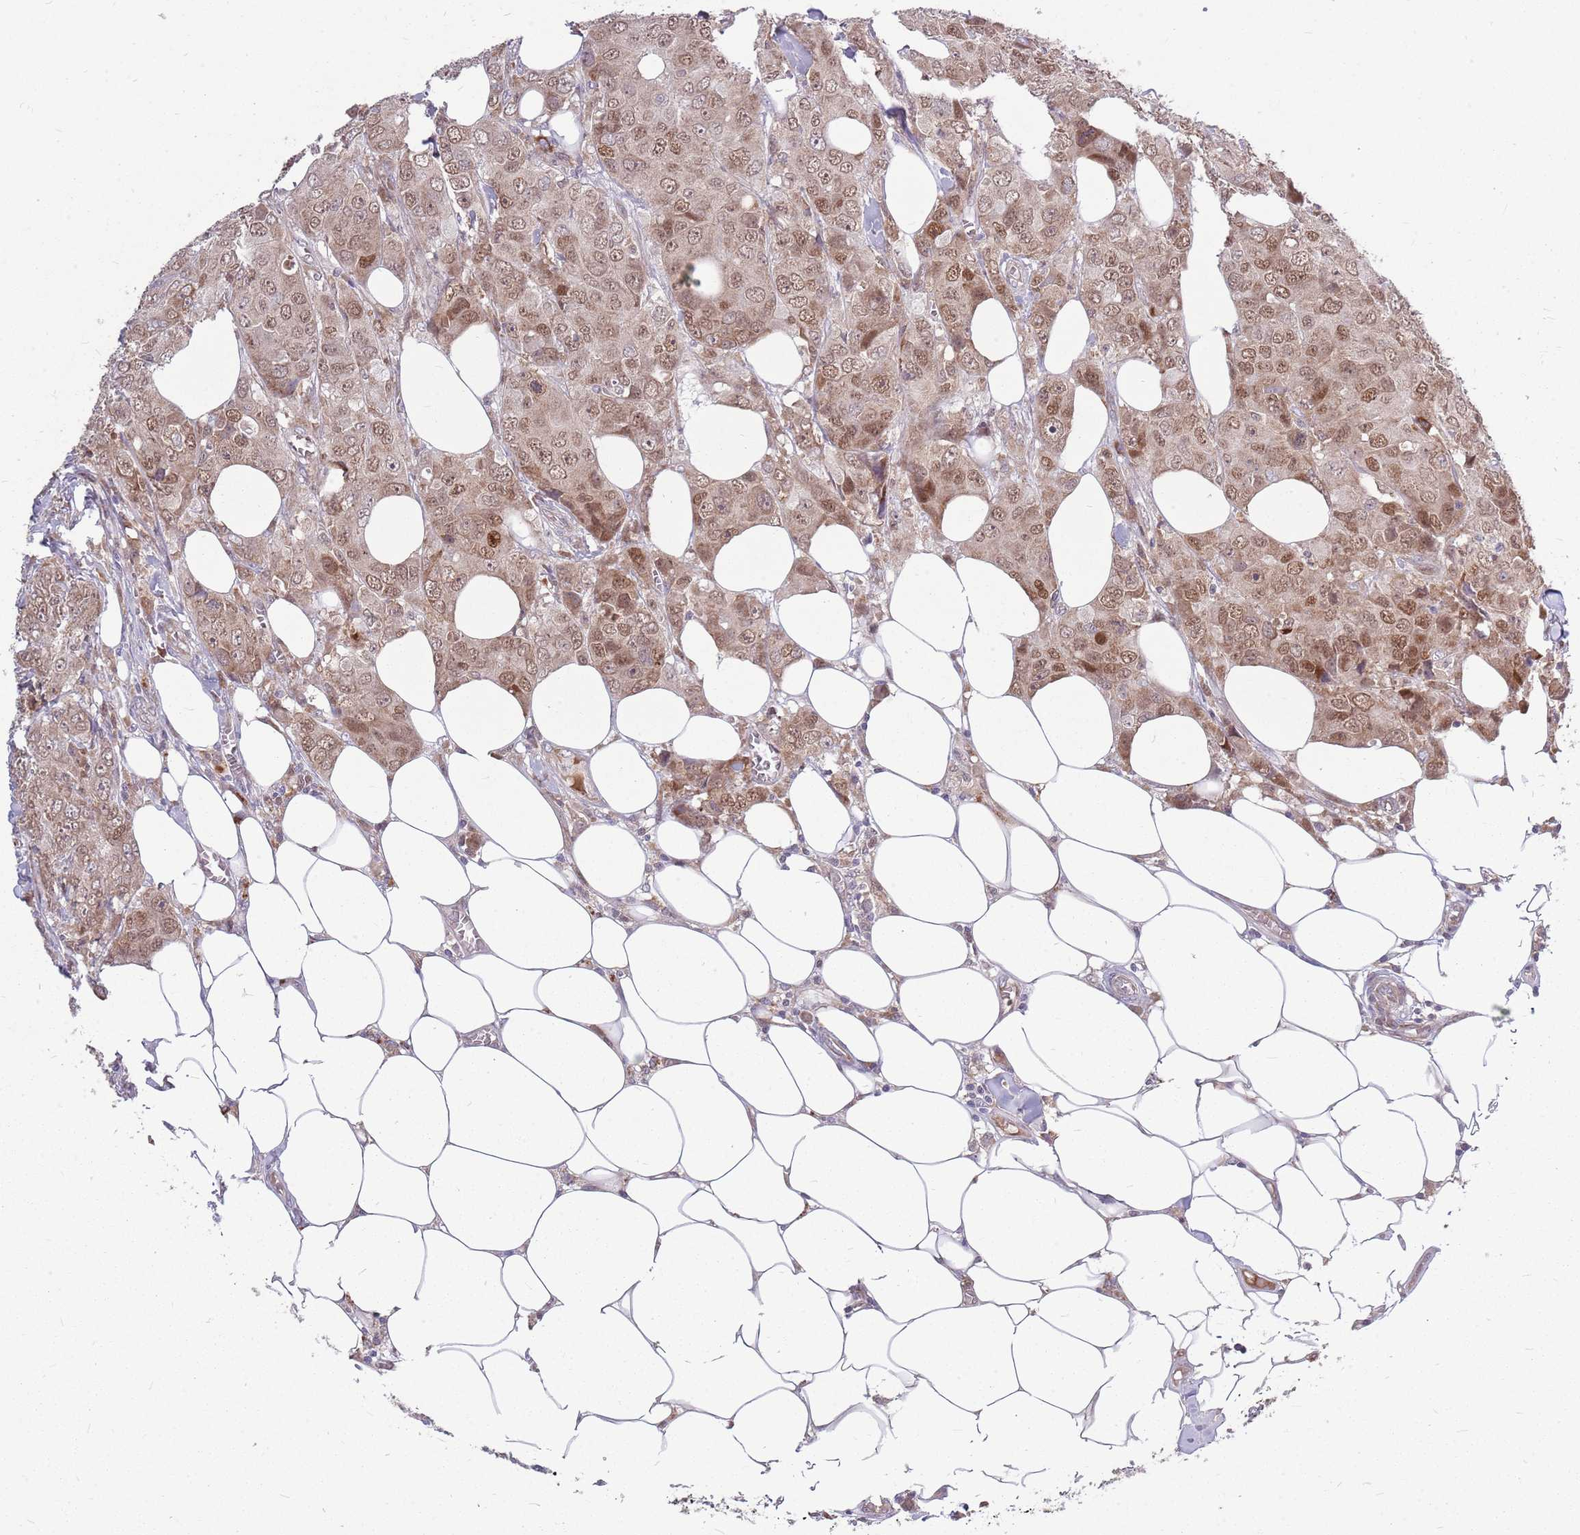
{"staining": {"intensity": "moderate", "quantity": ">75%", "location": "cytoplasmic/membranous,nuclear"}, "tissue": "breast cancer", "cell_type": "Tumor cells", "image_type": "cancer", "snomed": [{"axis": "morphology", "description": "Duct carcinoma"}, {"axis": "topography", "description": "Breast"}], "caption": "Immunohistochemical staining of invasive ductal carcinoma (breast) reveals medium levels of moderate cytoplasmic/membranous and nuclear protein staining in about >75% of tumor cells.", "gene": "PPP1R27", "patient": {"sex": "female", "age": 43}}